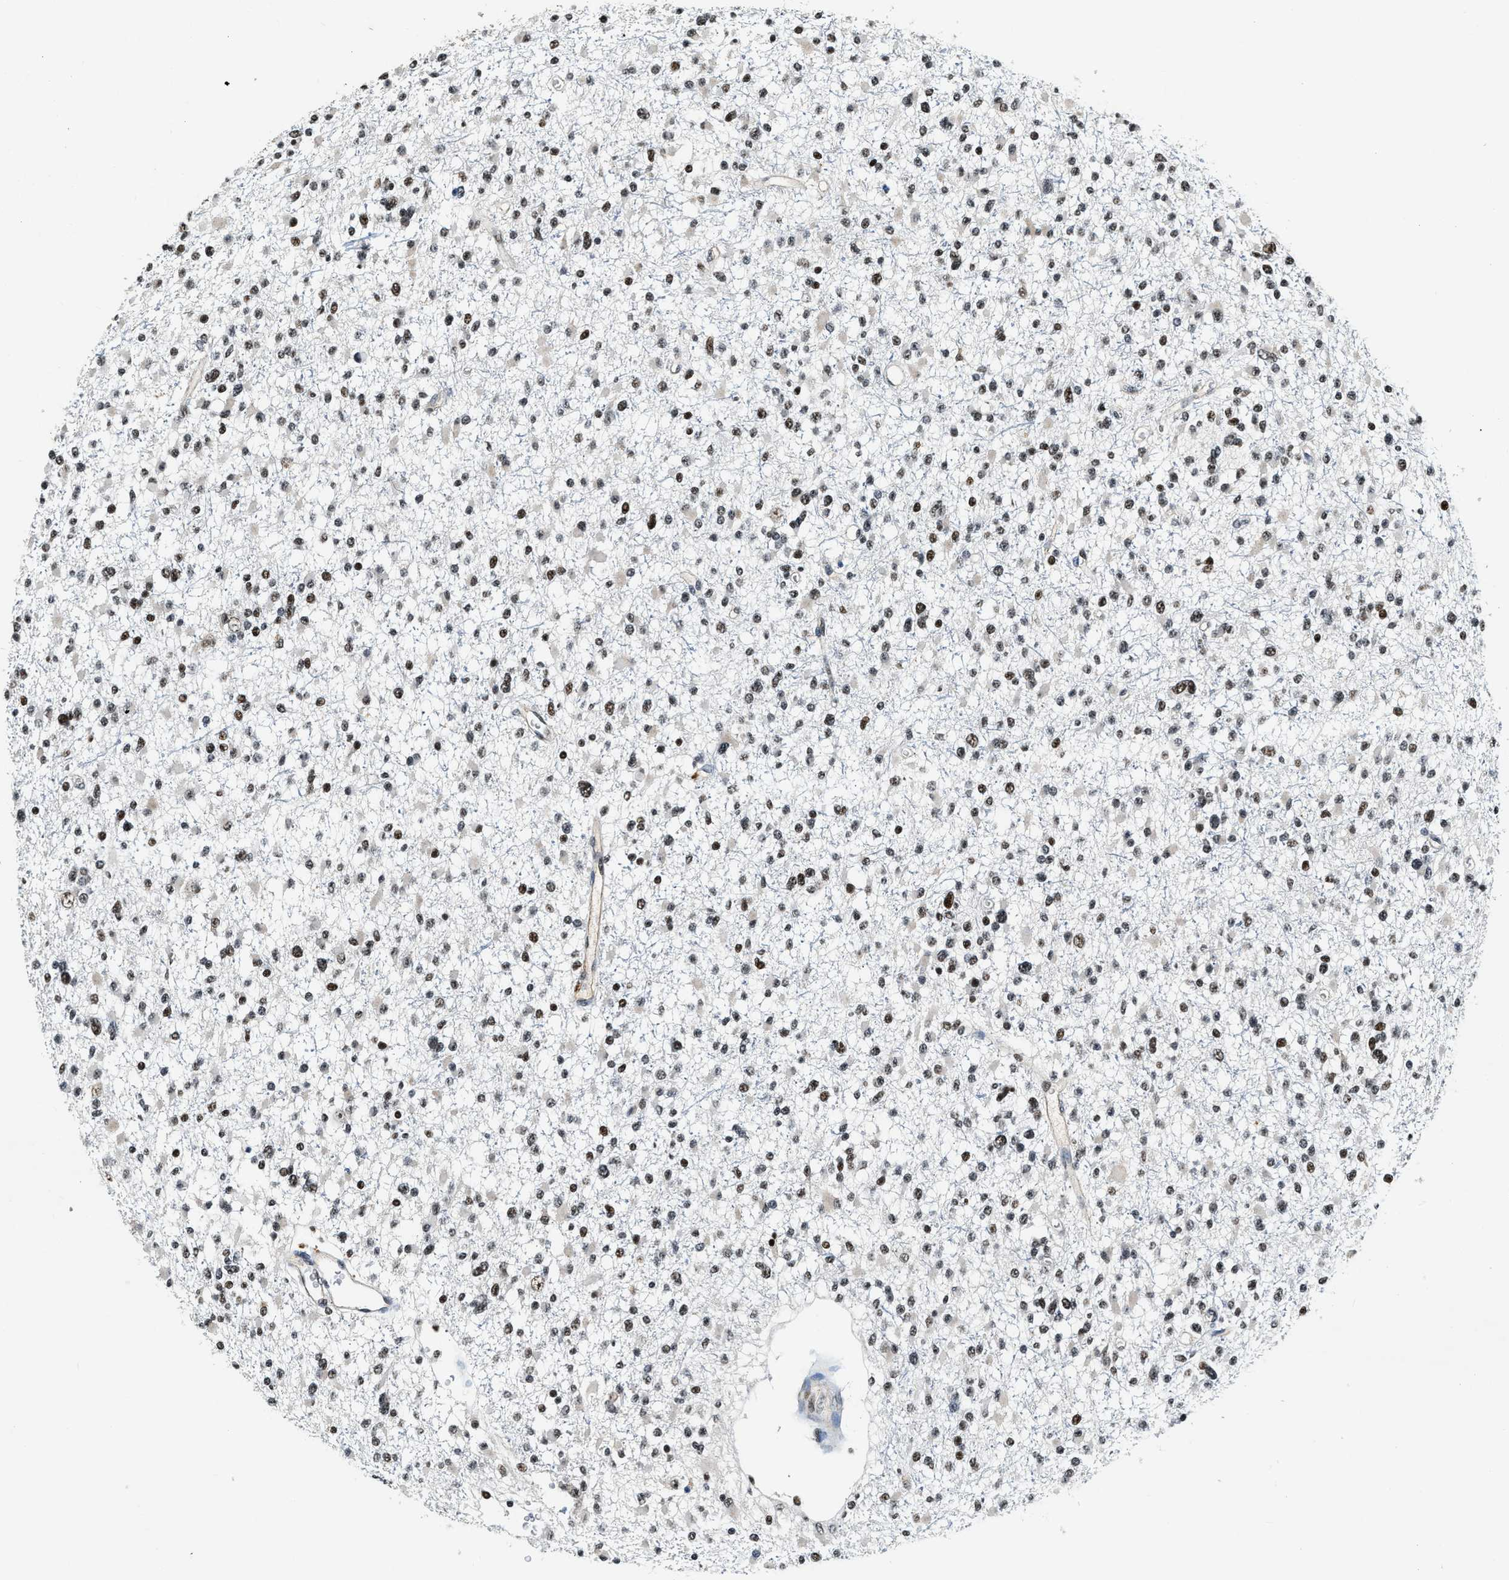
{"staining": {"intensity": "weak", "quantity": ">75%", "location": "nuclear"}, "tissue": "glioma", "cell_type": "Tumor cells", "image_type": "cancer", "snomed": [{"axis": "morphology", "description": "Glioma, malignant, Low grade"}, {"axis": "topography", "description": "Brain"}], "caption": "Weak nuclear expression for a protein is present in approximately >75% of tumor cells of glioma using immunohistochemistry.", "gene": "CCNE1", "patient": {"sex": "female", "age": 22}}